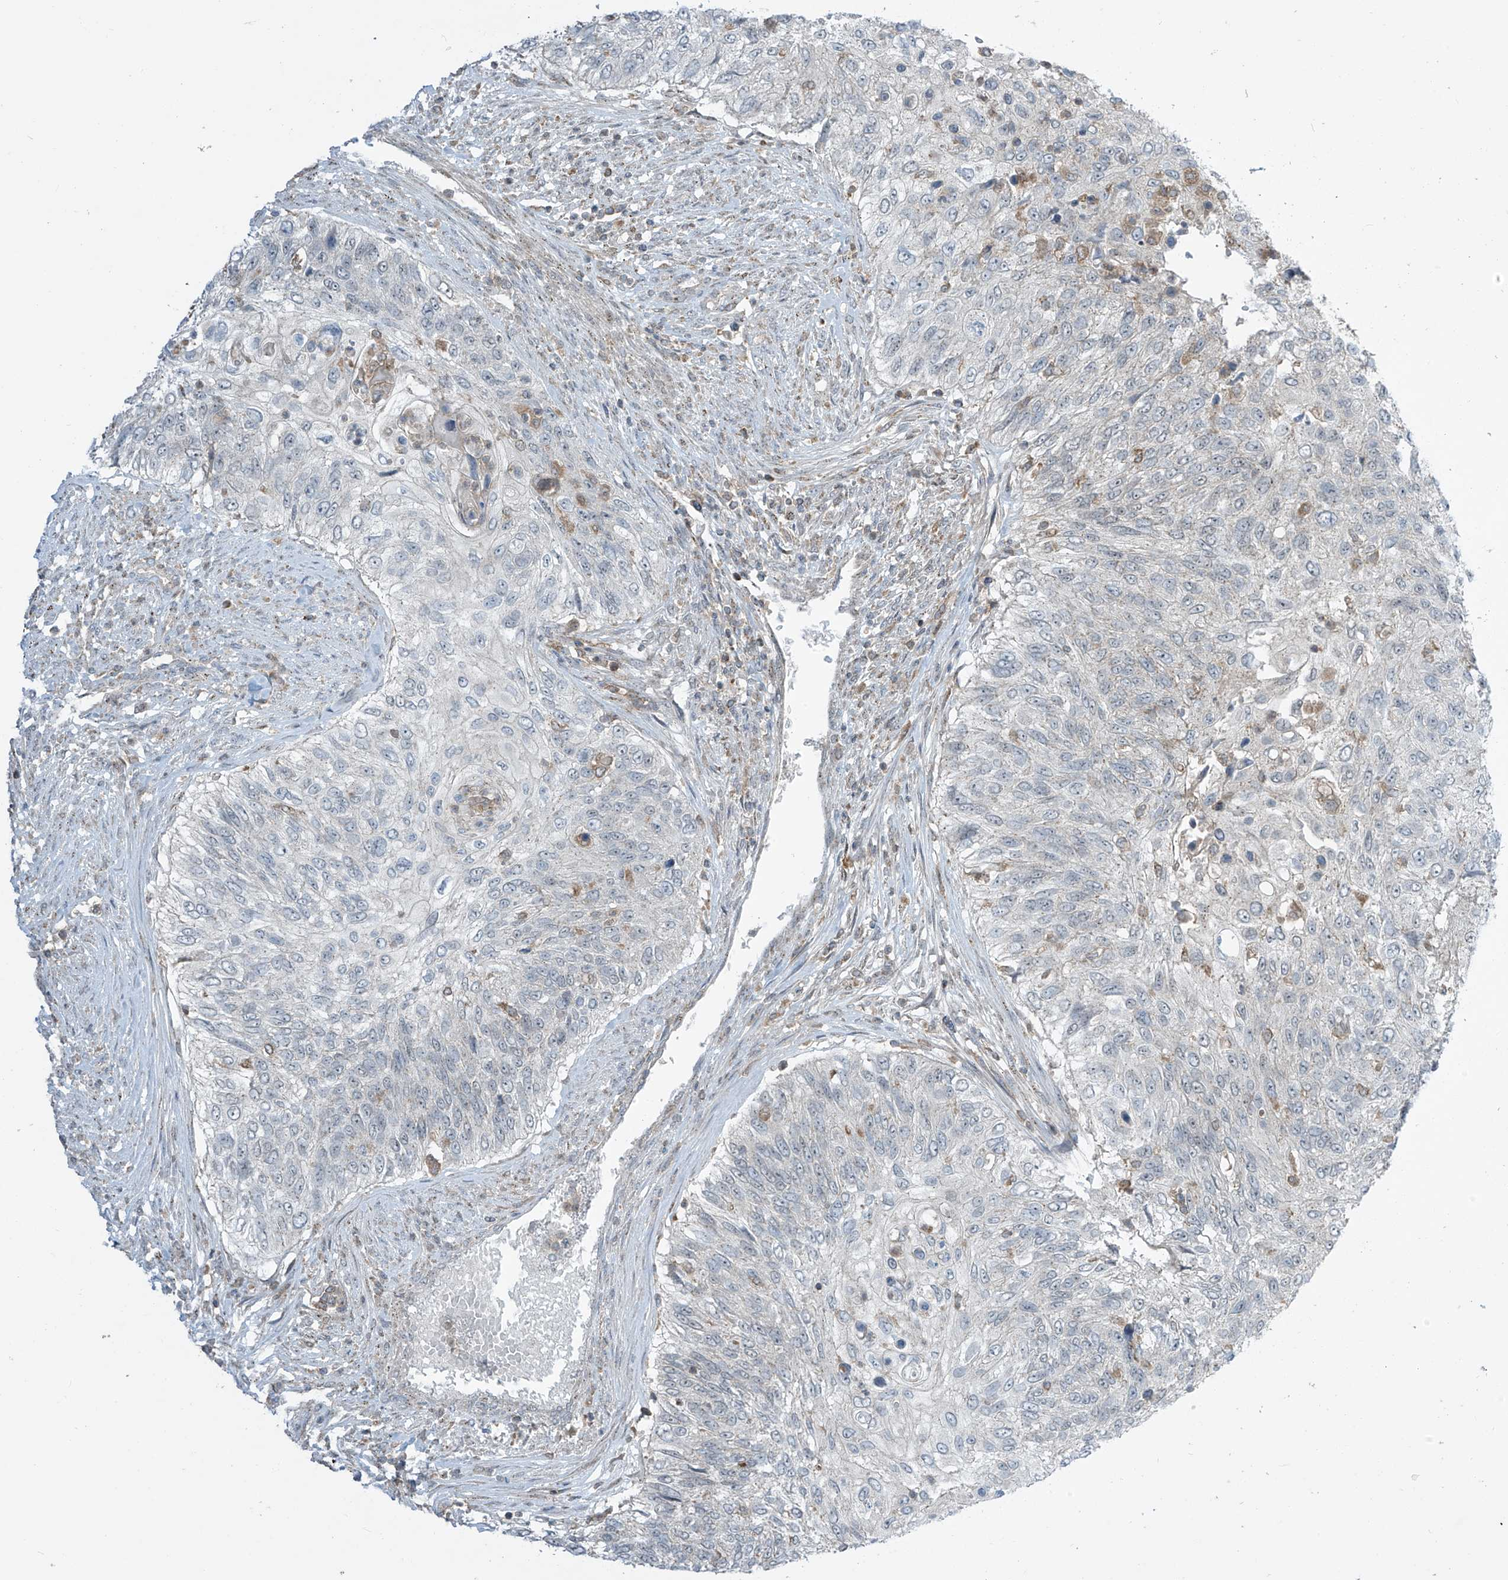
{"staining": {"intensity": "negative", "quantity": "none", "location": "none"}, "tissue": "urothelial cancer", "cell_type": "Tumor cells", "image_type": "cancer", "snomed": [{"axis": "morphology", "description": "Urothelial carcinoma, High grade"}, {"axis": "topography", "description": "Urinary bladder"}], "caption": "Urothelial cancer was stained to show a protein in brown. There is no significant positivity in tumor cells.", "gene": "PARVG", "patient": {"sex": "female", "age": 60}}